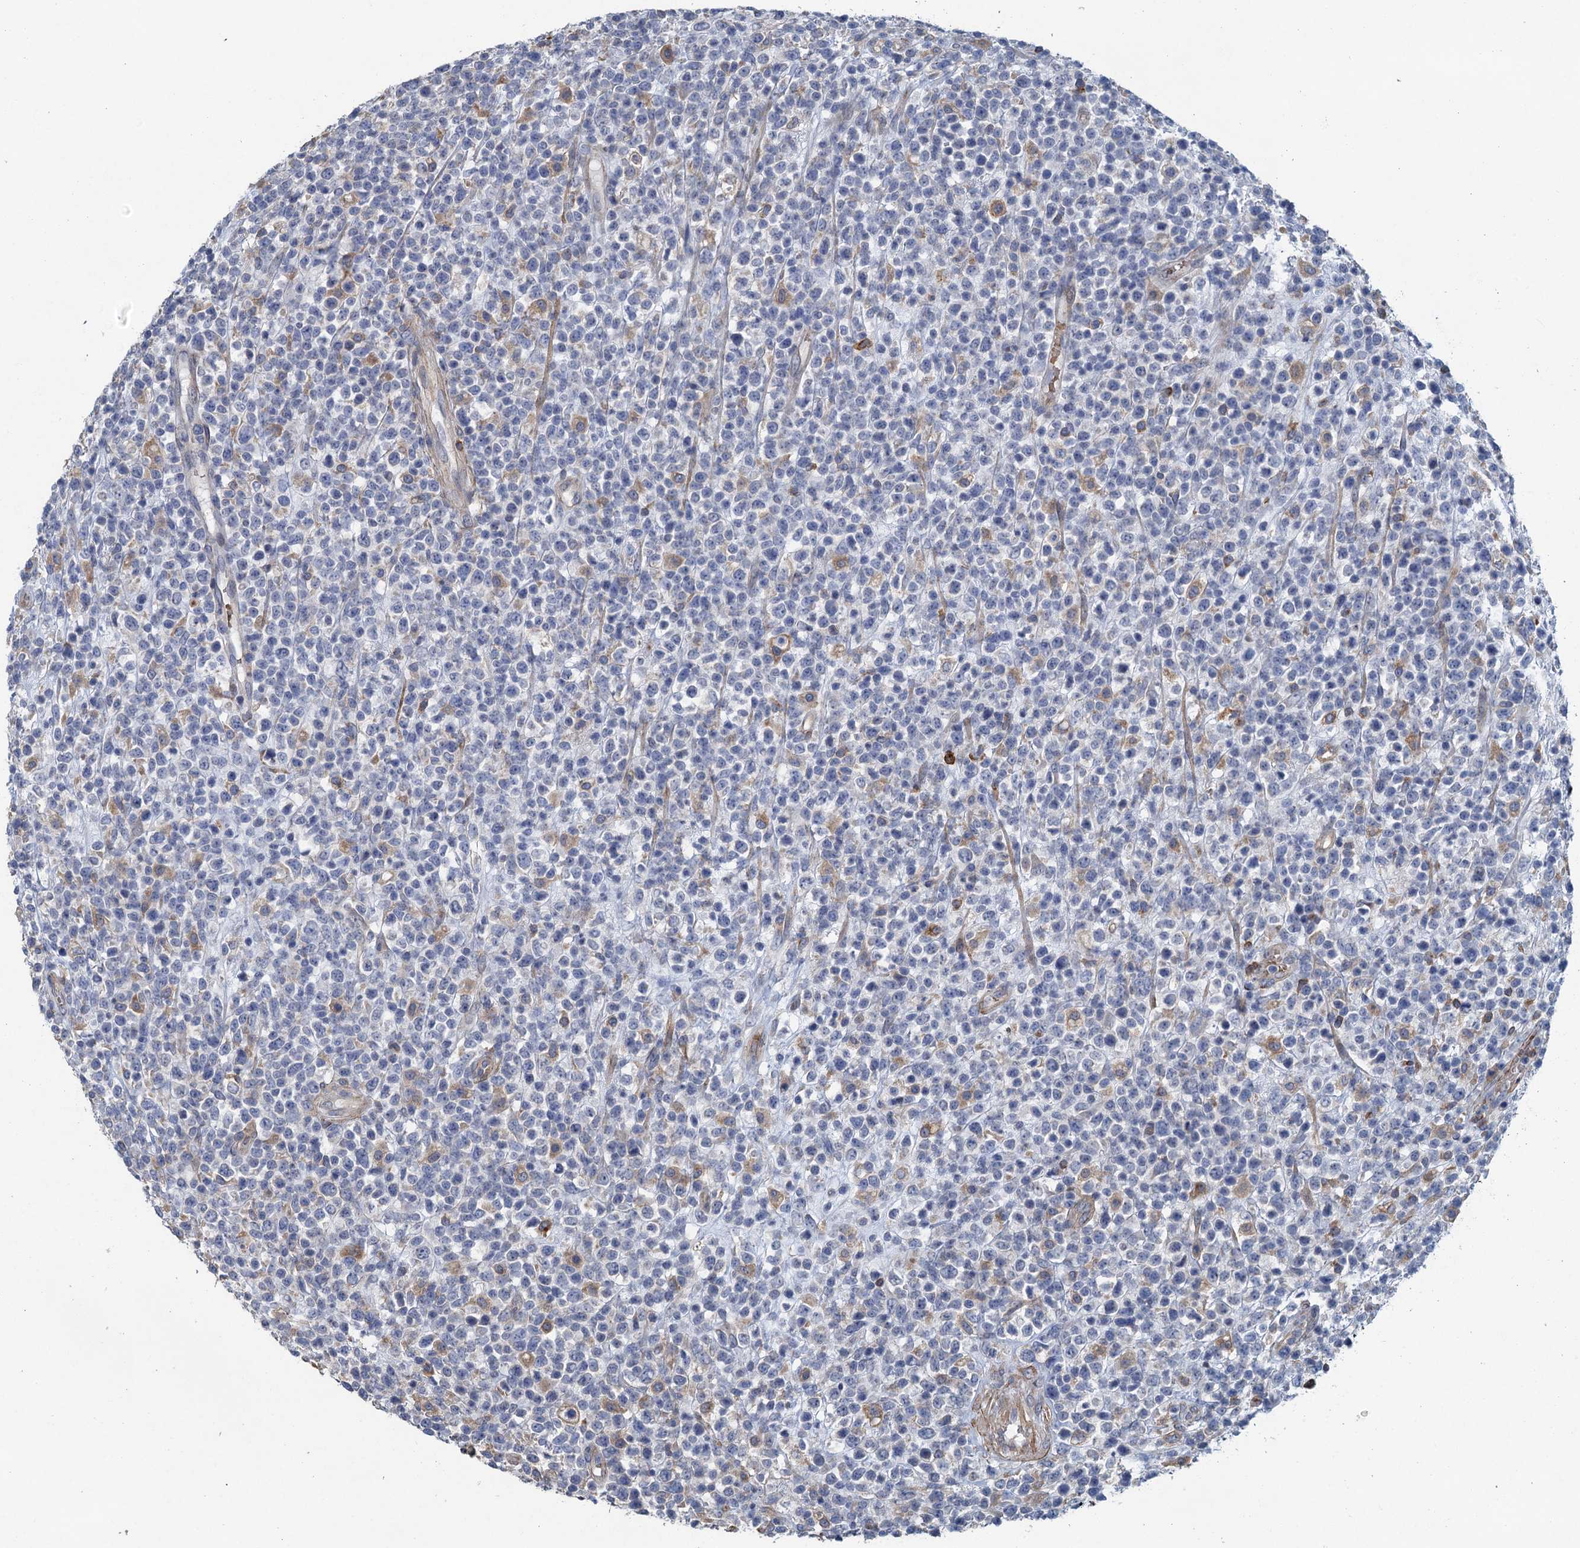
{"staining": {"intensity": "negative", "quantity": "none", "location": "none"}, "tissue": "lymphoma", "cell_type": "Tumor cells", "image_type": "cancer", "snomed": [{"axis": "morphology", "description": "Malignant lymphoma, non-Hodgkin's type, High grade"}, {"axis": "topography", "description": "Colon"}], "caption": "High-grade malignant lymphoma, non-Hodgkin's type was stained to show a protein in brown. There is no significant positivity in tumor cells. (DAB (3,3'-diaminobenzidine) immunohistochemistry (IHC), high magnification).", "gene": "RSAD2", "patient": {"sex": "female", "age": 53}}